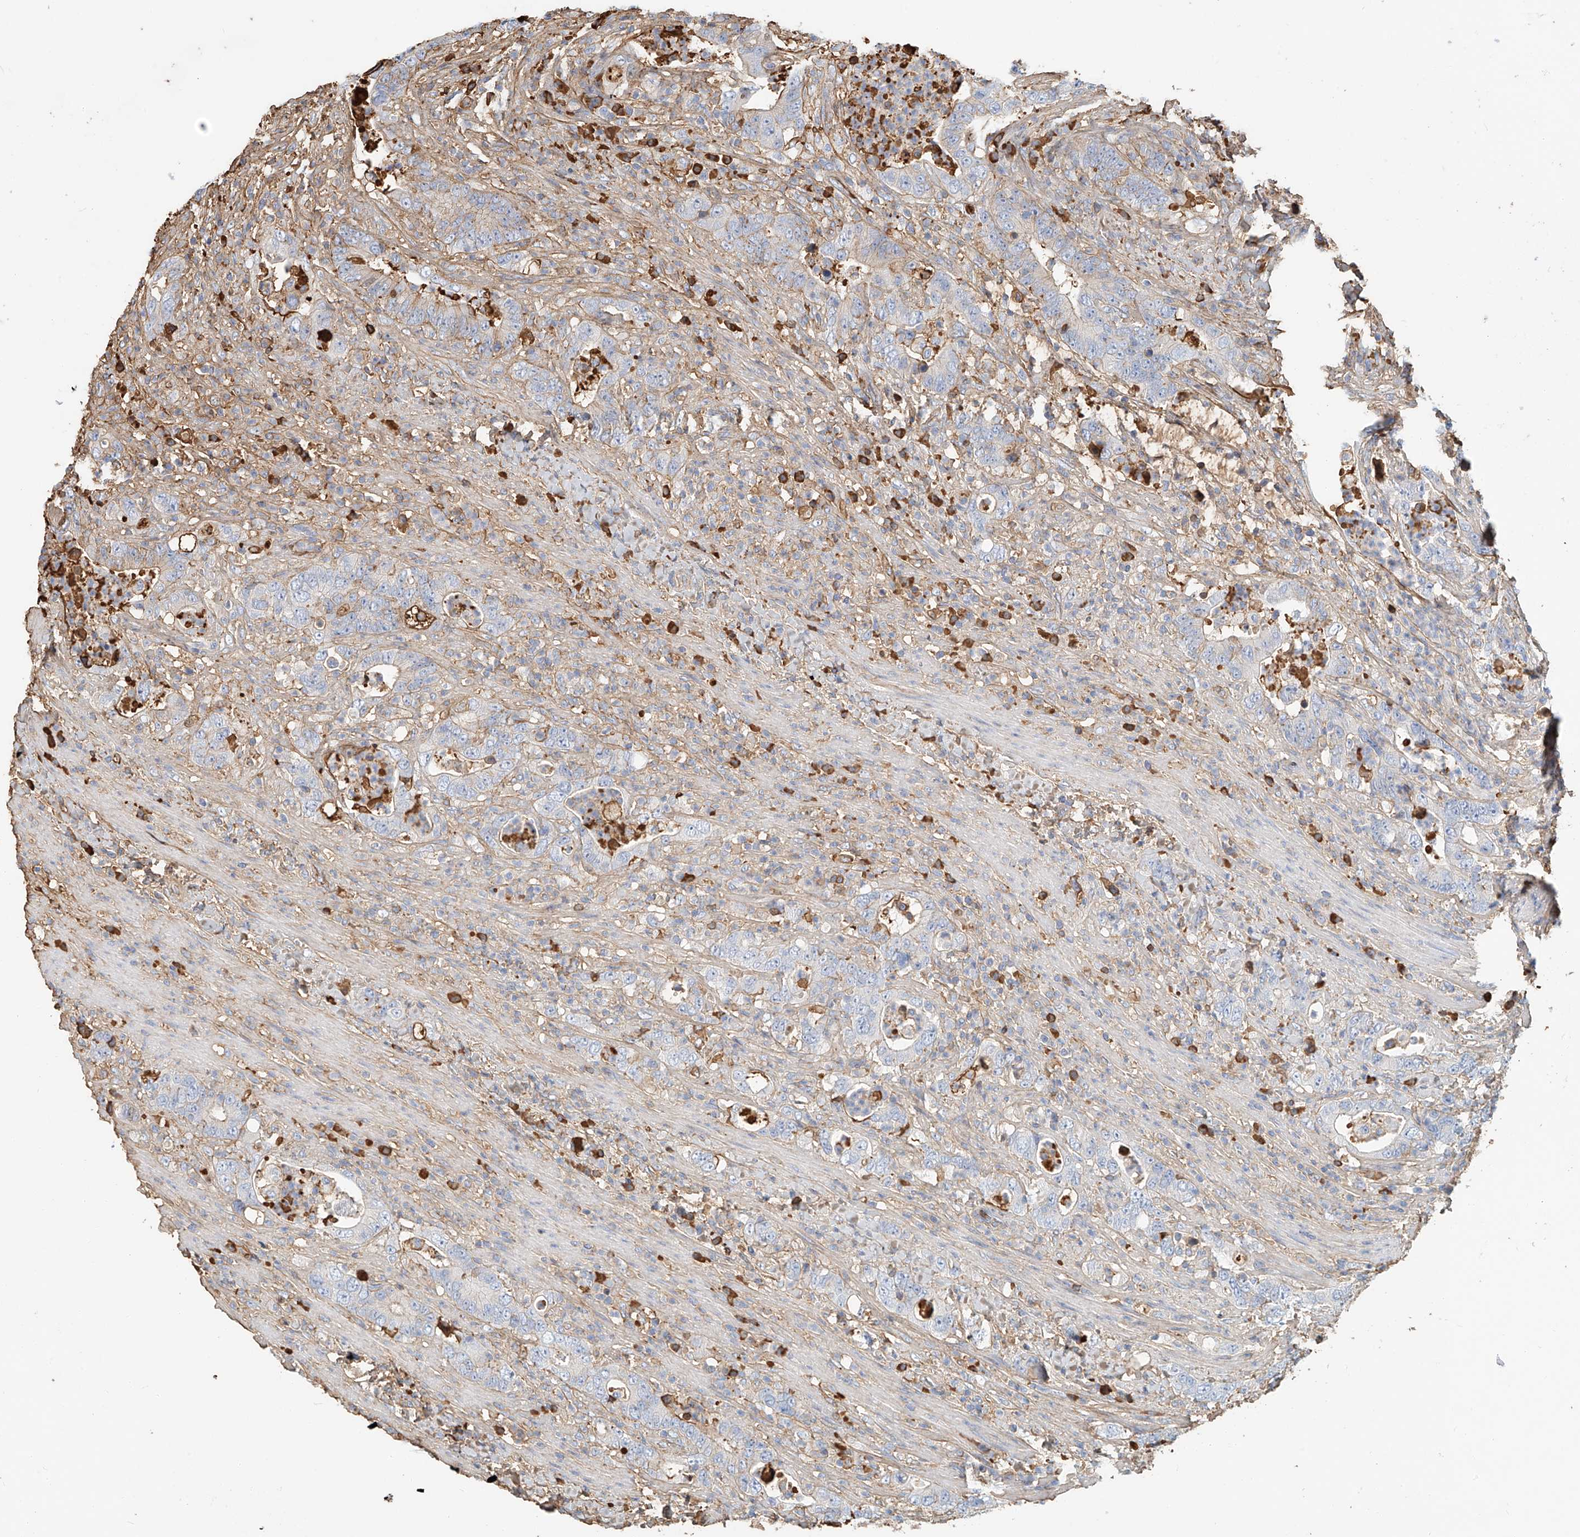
{"staining": {"intensity": "weak", "quantity": "<25%", "location": "cytoplasmic/membranous"}, "tissue": "colorectal cancer", "cell_type": "Tumor cells", "image_type": "cancer", "snomed": [{"axis": "morphology", "description": "Adenocarcinoma, NOS"}, {"axis": "topography", "description": "Colon"}], "caption": "Immunohistochemistry of adenocarcinoma (colorectal) displays no staining in tumor cells.", "gene": "ZFP30", "patient": {"sex": "female", "age": 75}}